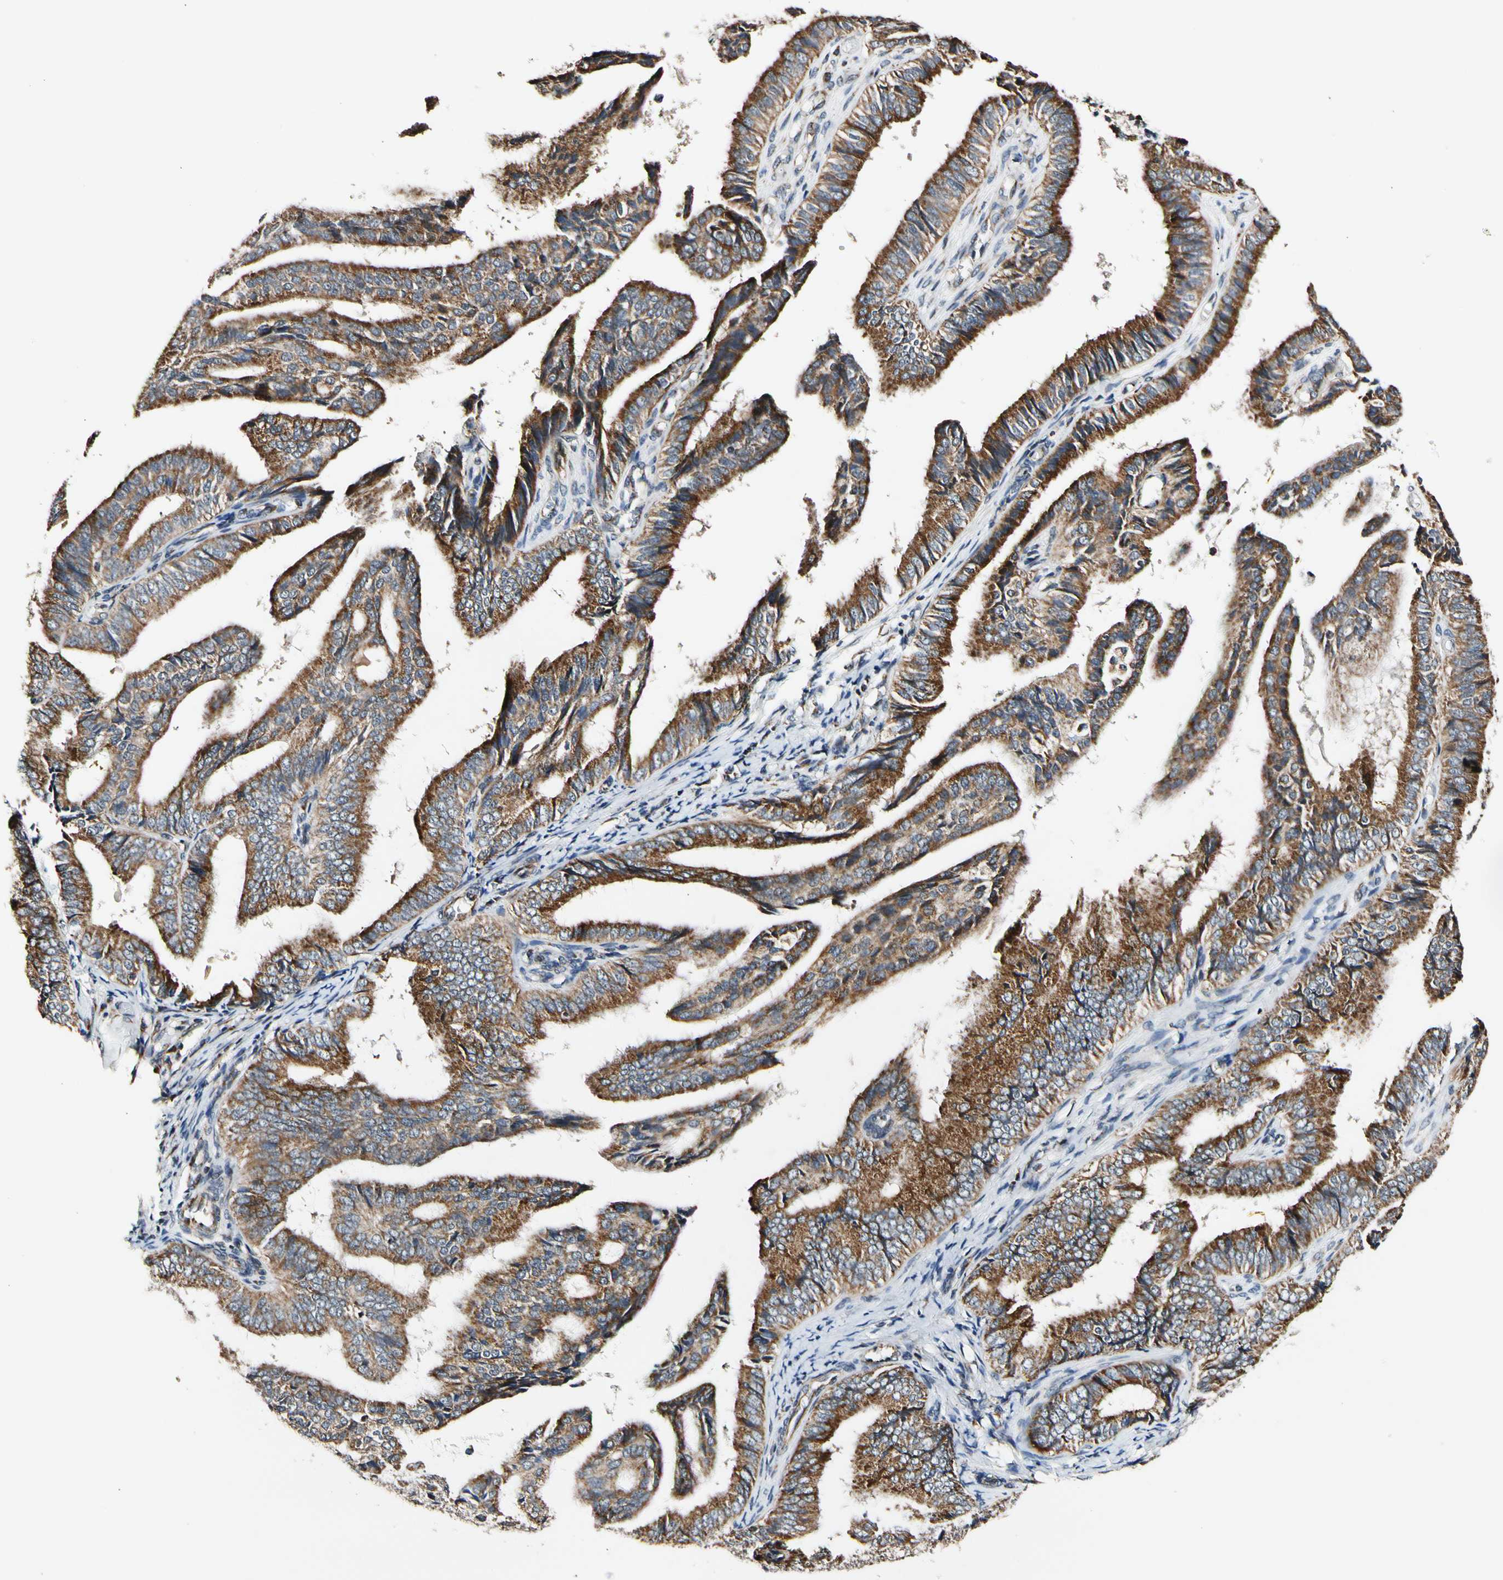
{"staining": {"intensity": "strong", "quantity": ">75%", "location": "cytoplasmic/membranous"}, "tissue": "endometrial cancer", "cell_type": "Tumor cells", "image_type": "cancer", "snomed": [{"axis": "morphology", "description": "Adenocarcinoma, NOS"}, {"axis": "topography", "description": "Endometrium"}], "caption": "Endometrial cancer stained for a protein reveals strong cytoplasmic/membranous positivity in tumor cells.", "gene": "KHDC4", "patient": {"sex": "female", "age": 58}}